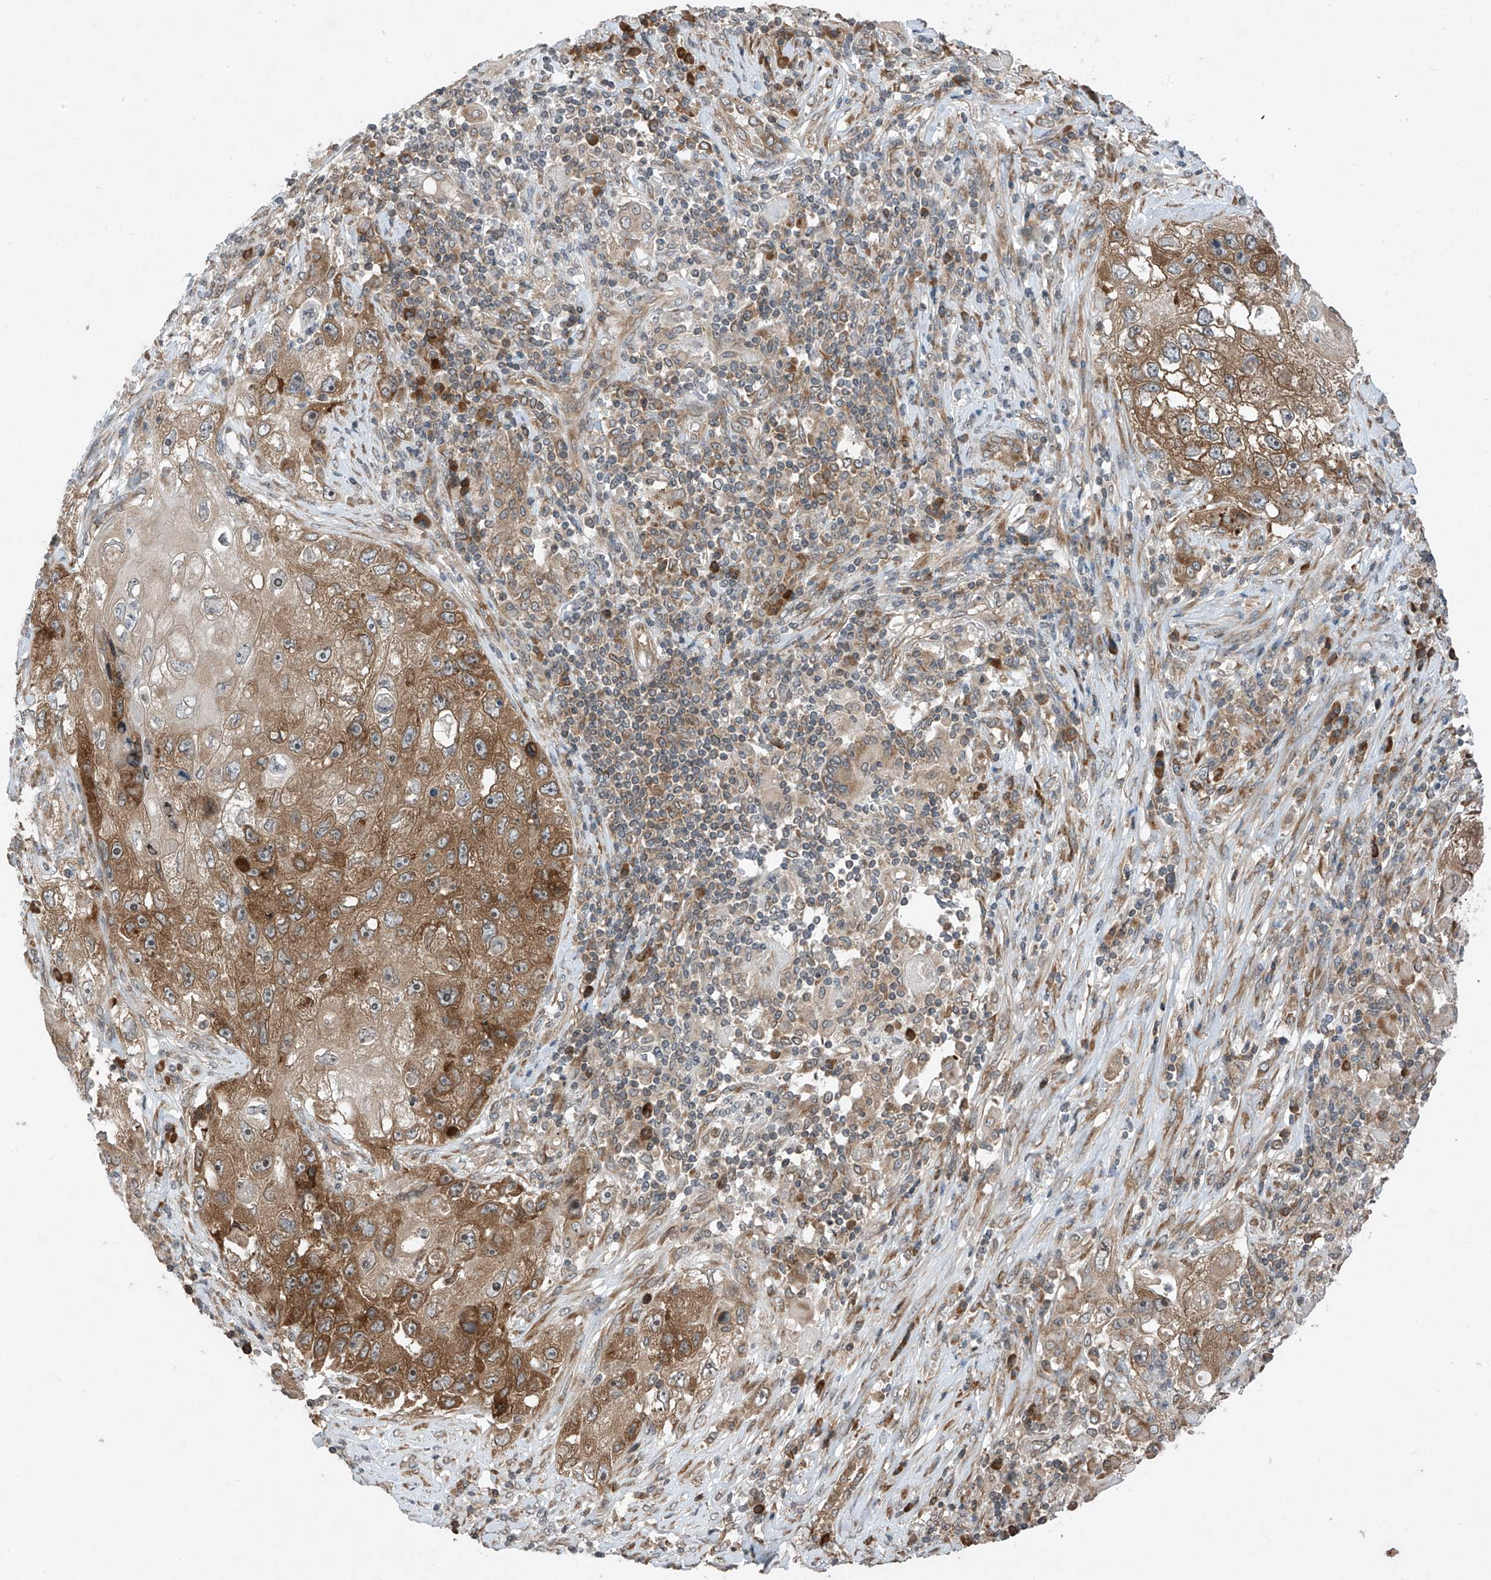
{"staining": {"intensity": "moderate", "quantity": ">75%", "location": "cytoplasmic/membranous"}, "tissue": "lung cancer", "cell_type": "Tumor cells", "image_type": "cancer", "snomed": [{"axis": "morphology", "description": "Squamous cell carcinoma, NOS"}, {"axis": "topography", "description": "Lung"}], "caption": "Protein positivity by immunohistochemistry reveals moderate cytoplasmic/membranous staining in about >75% of tumor cells in lung squamous cell carcinoma.", "gene": "RPL34", "patient": {"sex": "male", "age": 61}}